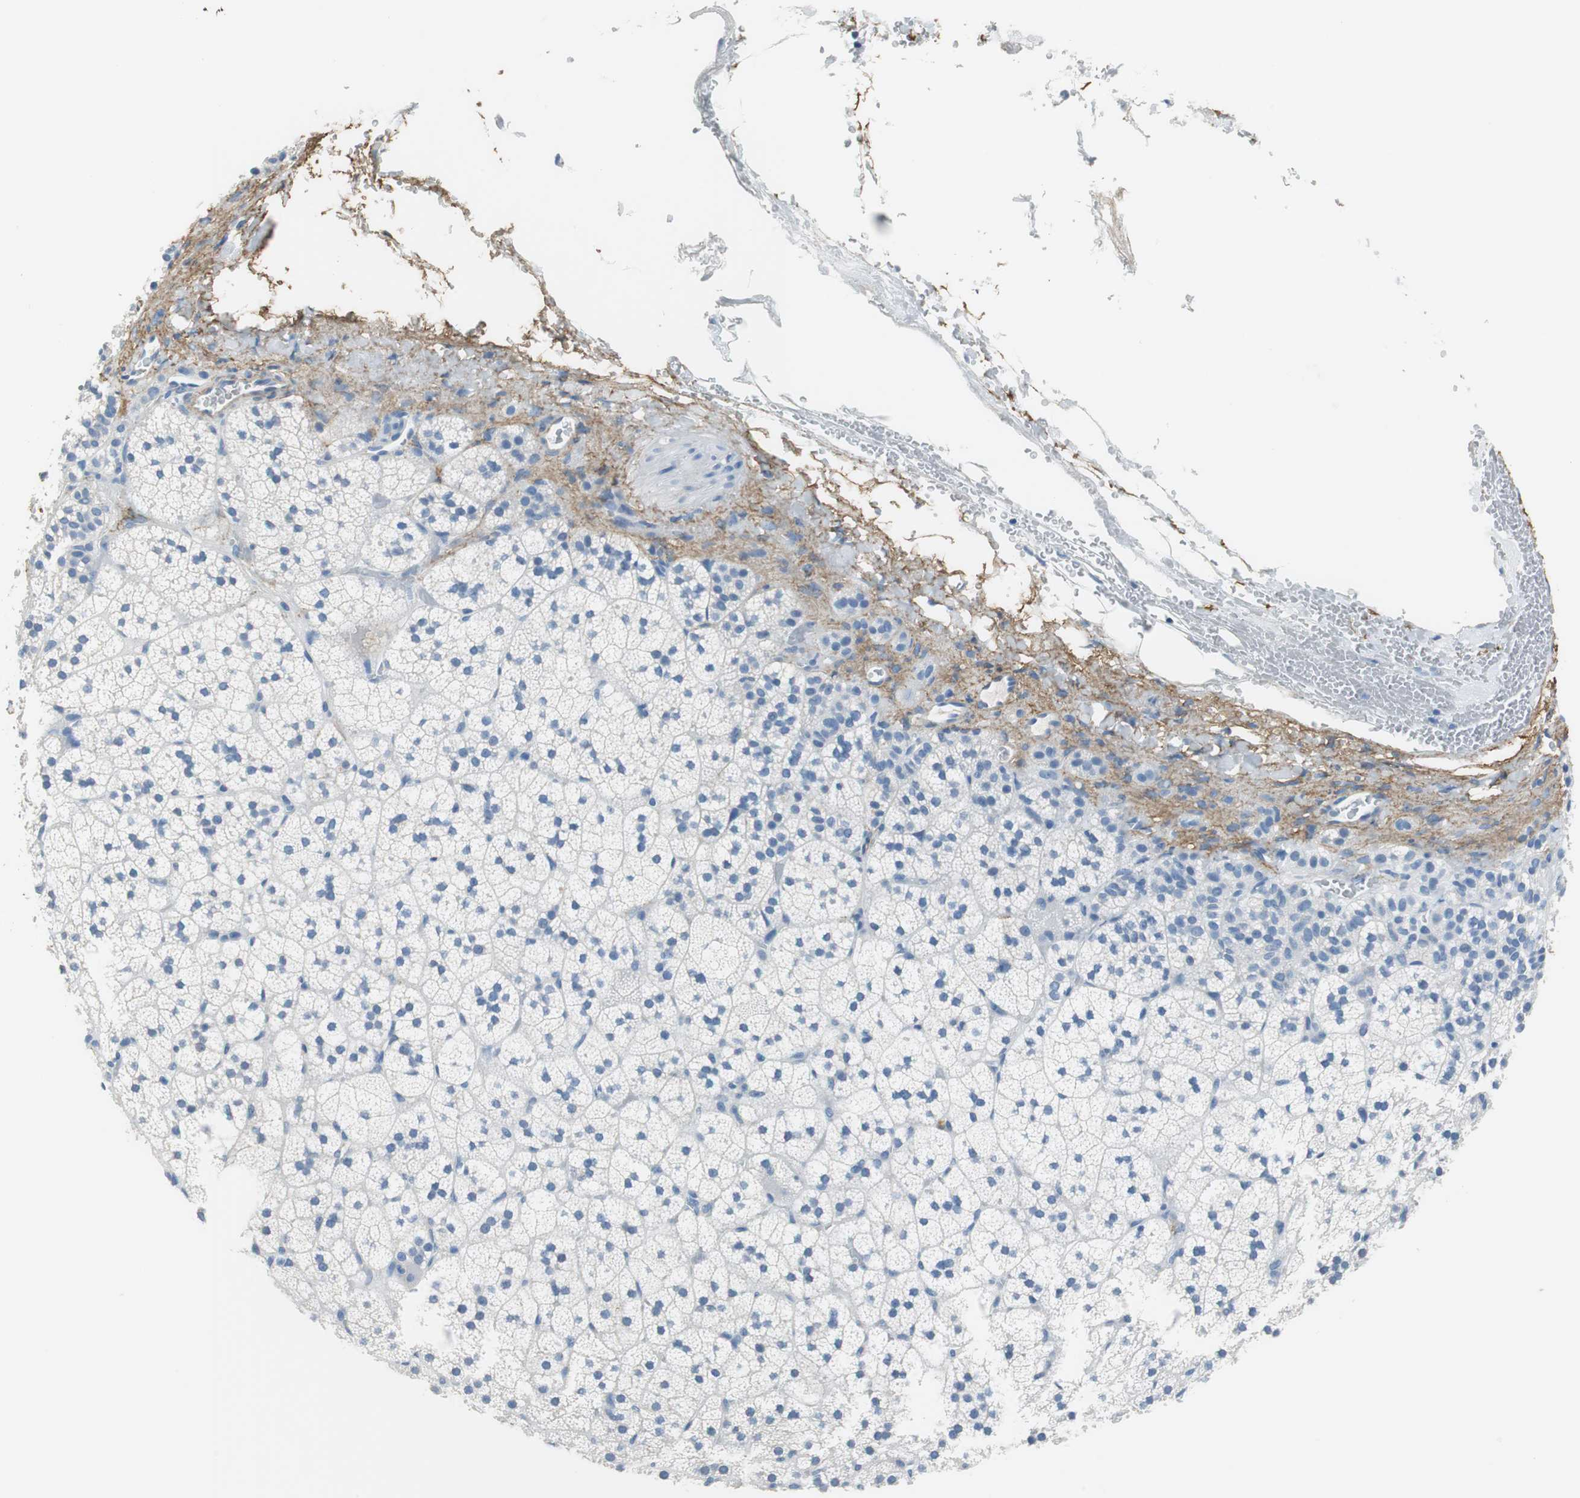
{"staining": {"intensity": "negative", "quantity": "none", "location": "none"}, "tissue": "adrenal gland", "cell_type": "Glandular cells", "image_type": "normal", "snomed": [{"axis": "morphology", "description": "Normal tissue, NOS"}, {"axis": "topography", "description": "Adrenal gland"}], "caption": "This is a micrograph of immunohistochemistry staining of benign adrenal gland, which shows no expression in glandular cells.", "gene": "MUC7", "patient": {"sex": "male", "age": 35}}